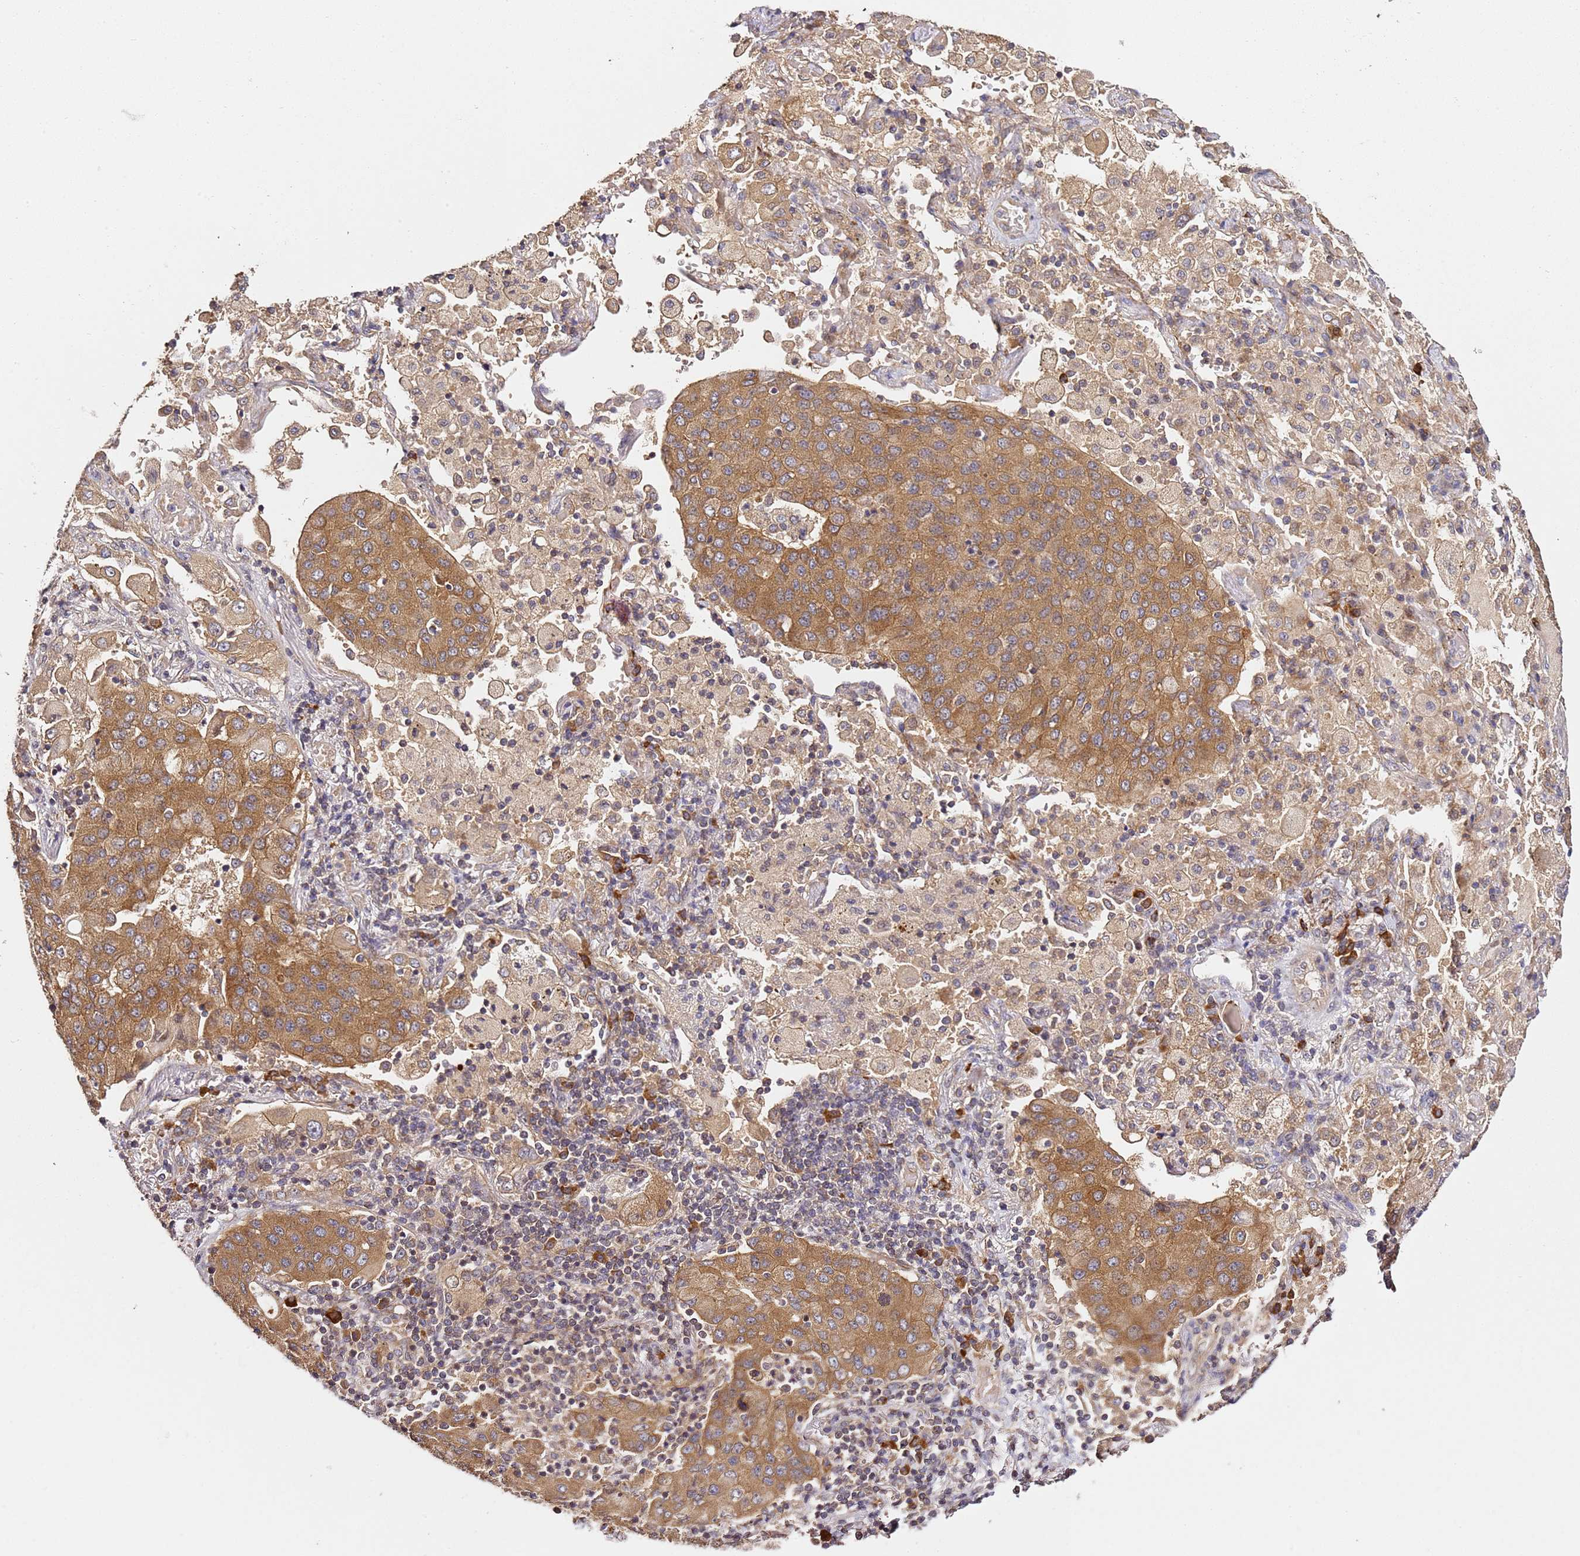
{"staining": {"intensity": "moderate", "quantity": ">75%", "location": "cytoplasmic/membranous"}, "tissue": "lung cancer", "cell_type": "Tumor cells", "image_type": "cancer", "snomed": [{"axis": "morphology", "description": "Squamous cell carcinoma, NOS"}, {"axis": "topography", "description": "Lung"}], "caption": "This histopathology image reveals immunohistochemistry staining of lung cancer (squamous cell carcinoma), with medium moderate cytoplasmic/membranous expression in approximately >75% of tumor cells.", "gene": "OSBPL2", "patient": {"sex": "male", "age": 74}}